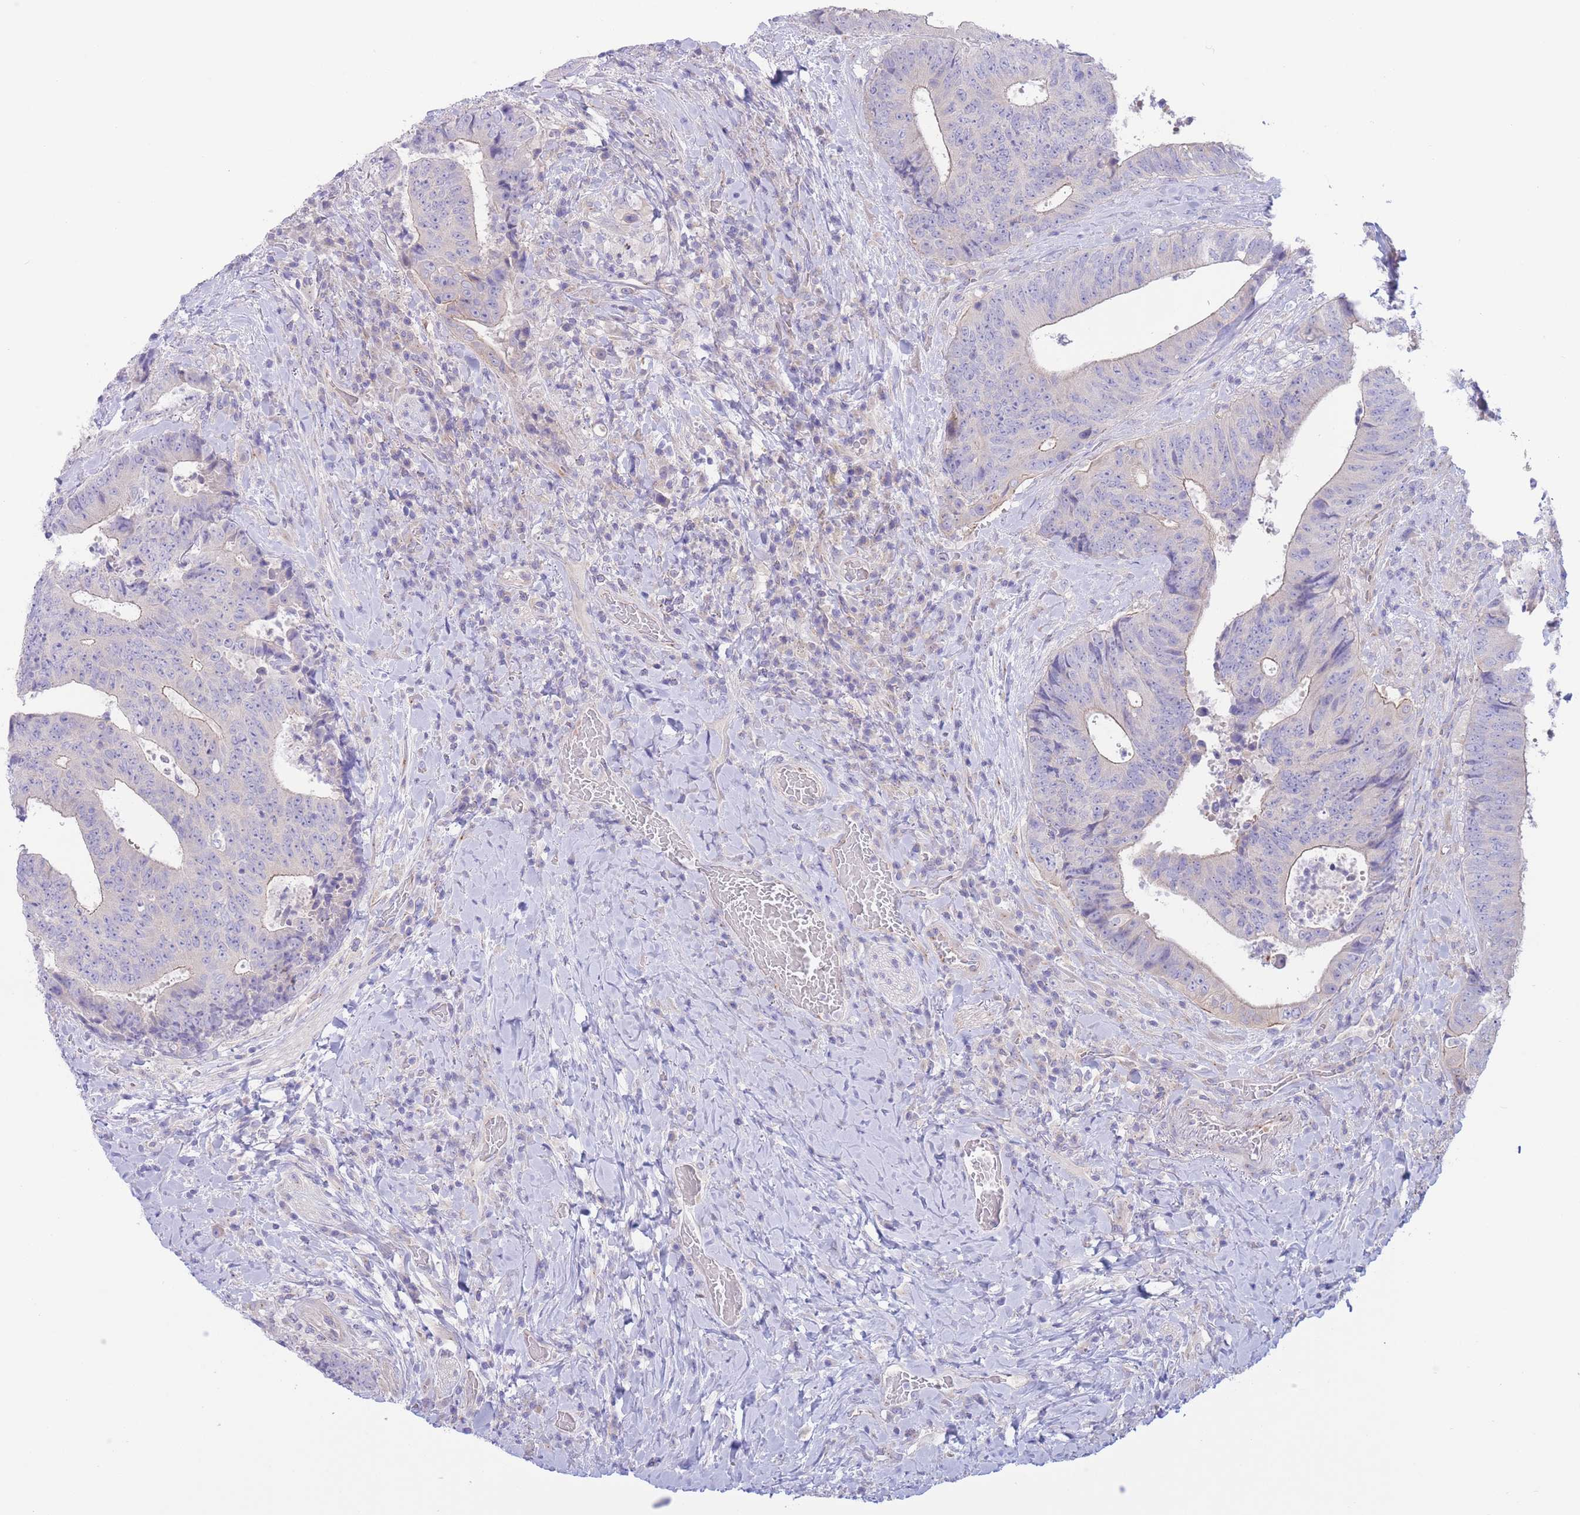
{"staining": {"intensity": "weak", "quantity": "<25%", "location": "cytoplasmic/membranous"}, "tissue": "colorectal cancer", "cell_type": "Tumor cells", "image_type": "cancer", "snomed": [{"axis": "morphology", "description": "Adenocarcinoma, NOS"}, {"axis": "topography", "description": "Rectum"}], "caption": "IHC histopathology image of neoplastic tissue: human adenocarcinoma (colorectal) stained with DAB demonstrates no significant protein staining in tumor cells.", "gene": "ALS2CL", "patient": {"sex": "male", "age": 72}}